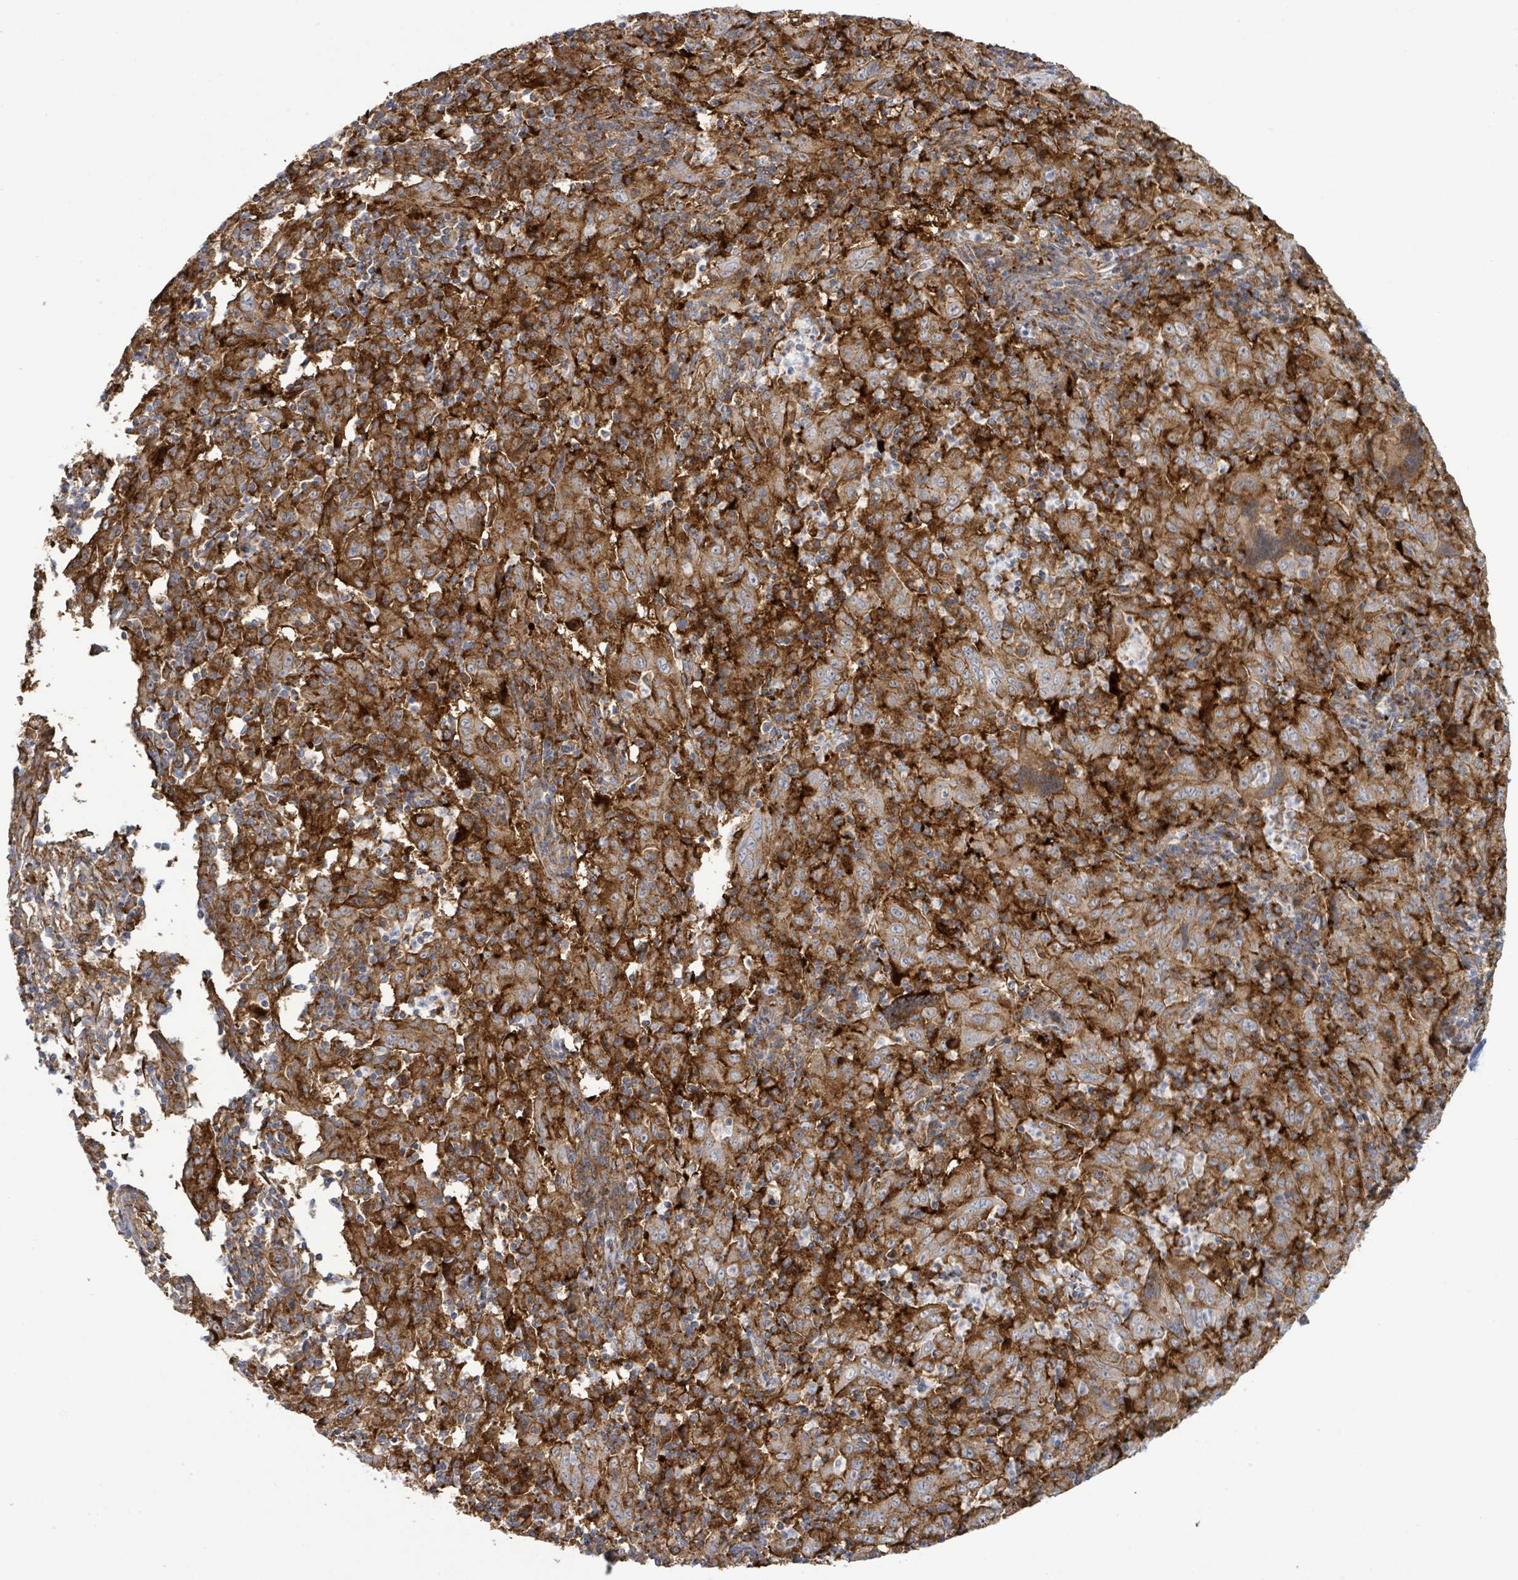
{"staining": {"intensity": "strong", "quantity": ">75%", "location": "cytoplasmic/membranous"}, "tissue": "pancreatic cancer", "cell_type": "Tumor cells", "image_type": "cancer", "snomed": [{"axis": "morphology", "description": "Adenocarcinoma, NOS"}, {"axis": "topography", "description": "Pancreas"}], "caption": "Strong cytoplasmic/membranous expression is identified in about >75% of tumor cells in pancreatic cancer. Nuclei are stained in blue.", "gene": "EGFL7", "patient": {"sex": "male", "age": 63}}